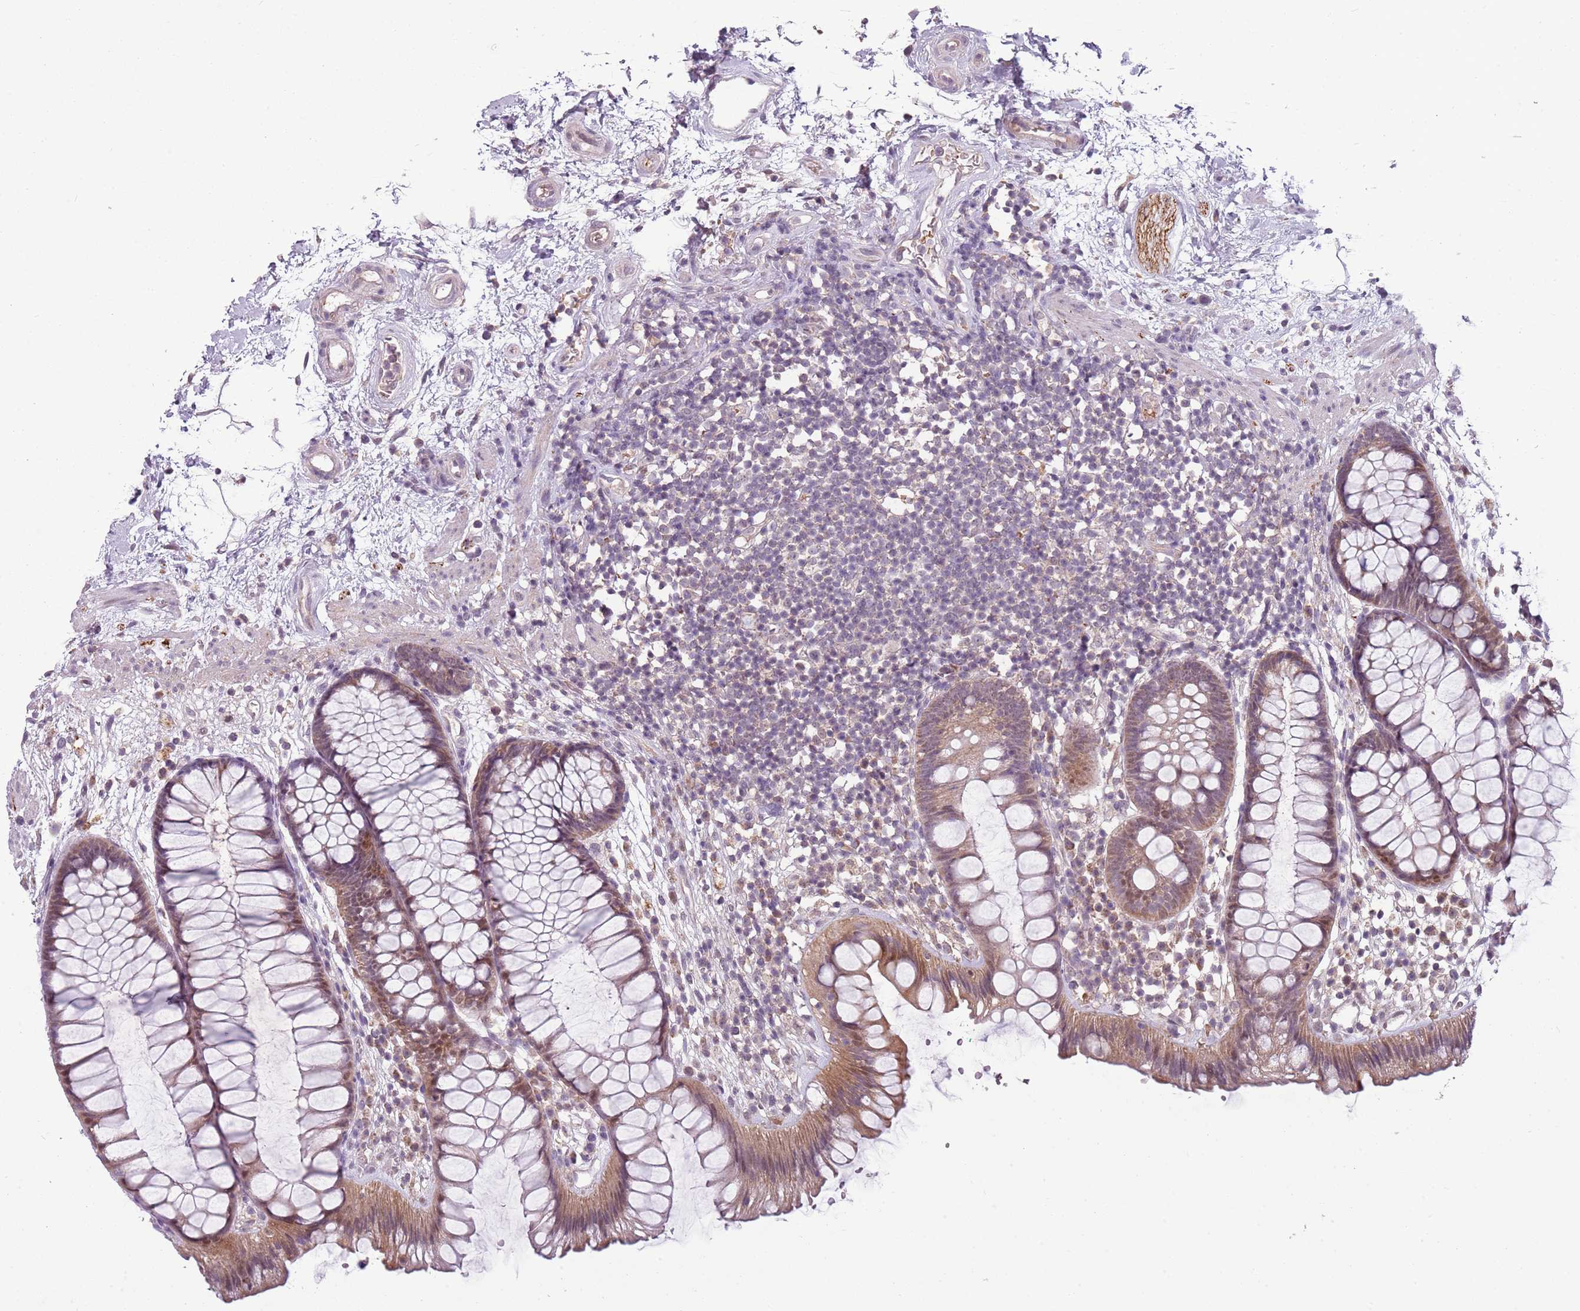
{"staining": {"intensity": "moderate", "quantity": ">75%", "location": "cytoplasmic/membranous"}, "tissue": "rectum", "cell_type": "Glandular cells", "image_type": "normal", "snomed": [{"axis": "morphology", "description": "Normal tissue, NOS"}, {"axis": "topography", "description": "Rectum"}], "caption": "Immunohistochemical staining of normal rectum demonstrates medium levels of moderate cytoplasmic/membranous staining in approximately >75% of glandular cells.", "gene": "TEKT4", "patient": {"sex": "male", "age": 51}}